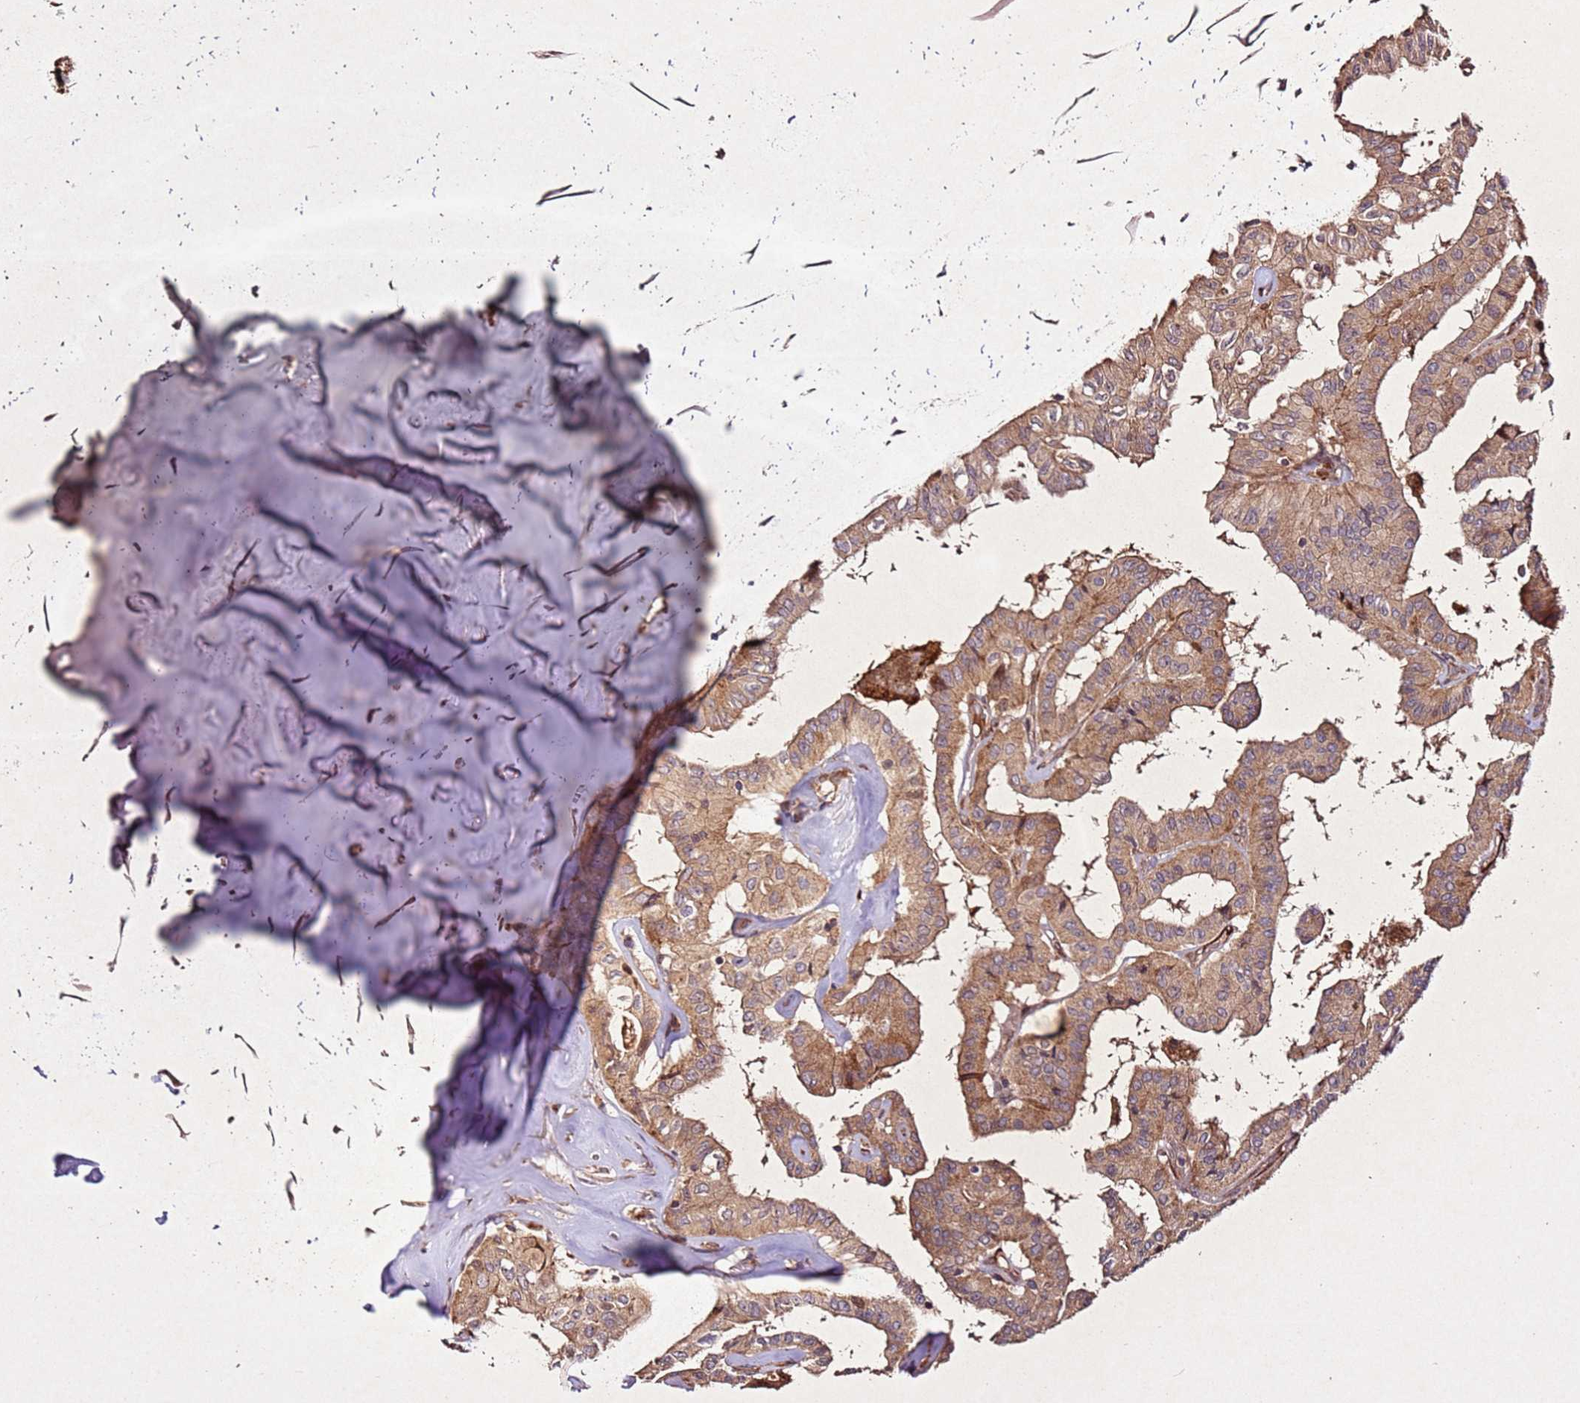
{"staining": {"intensity": "moderate", "quantity": ">75%", "location": "cytoplasmic/membranous"}, "tissue": "thyroid cancer", "cell_type": "Tumor cells", "image_type": "cancer", "snomed": [{"axis": "morphology", "description": "Papillary adenocarcinoma, NOS"}, {"axis": "topography", "description": "Thyroid gland"}], "caption": "Brown immunohistochemical staining in thyroid papillary adenocarcinoma shows moderate cytoplasmic/membranous staining in approximately >75% of tumor cells.", "gene": "PTMA", "patient": {"sex": "female", "age": 59}}